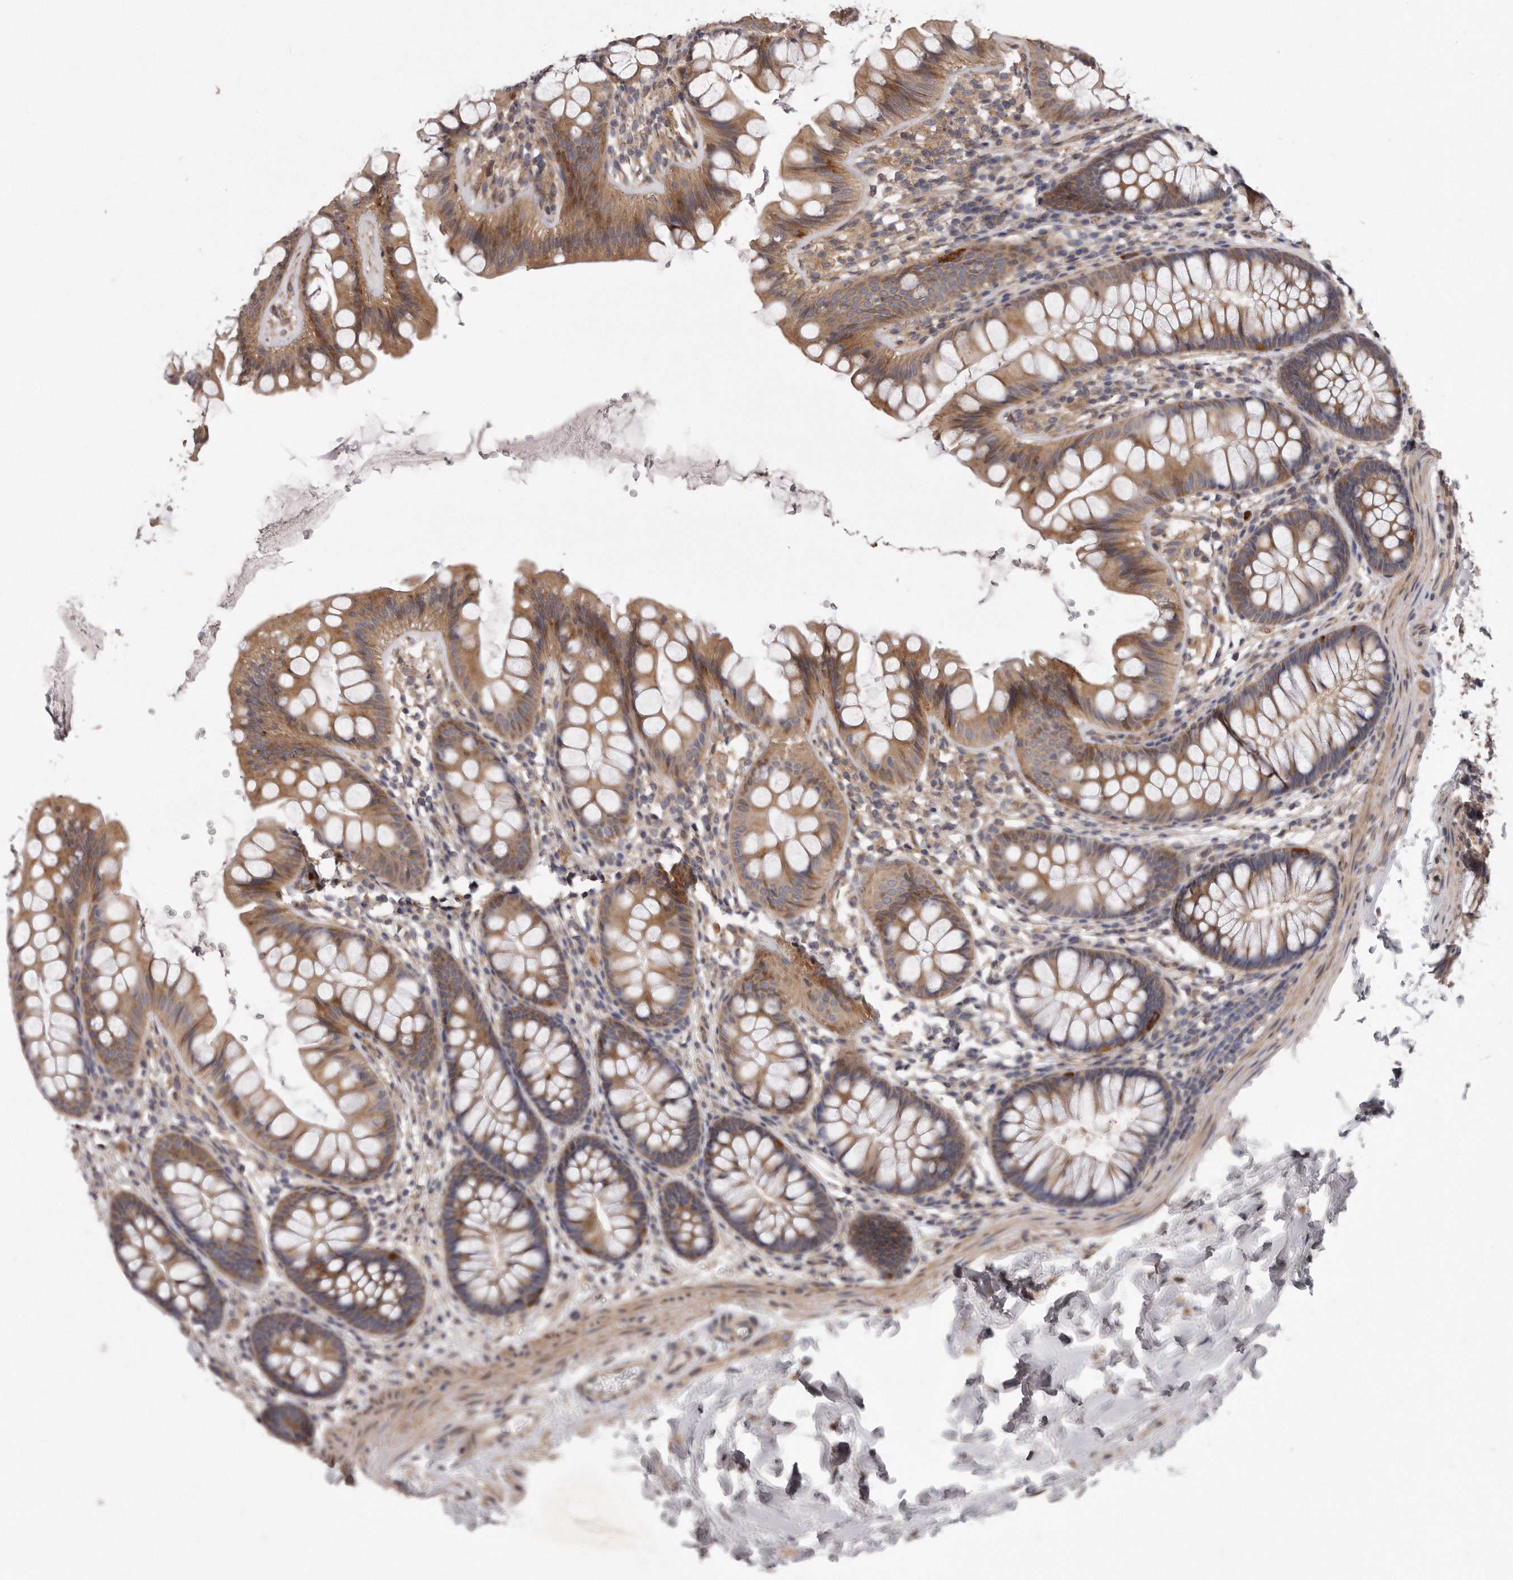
{"staining": {"intensity": "moderate", "quantity": ">75%", "location": "cytoplasmic/membranous,nuclear"}, "tissue": "colon", "cell_type": "Endothelial cells", "image_type": "normal", "snomed": [{"axis": "morphology", "description": "Normal tissue, NOS"}, {"axis": "topography", "description": "Colon"}], "caption": "Protein expression analysis of benign colon exhibits moderate cytoplasmic/membranous,nuclear expression in about >75% of endothelial cells. (brown staining indicates protein expression, while blue staining denotes nuclei).", "gene": "ARMCX1", "patient": {"sex": "female", "age": 62}}